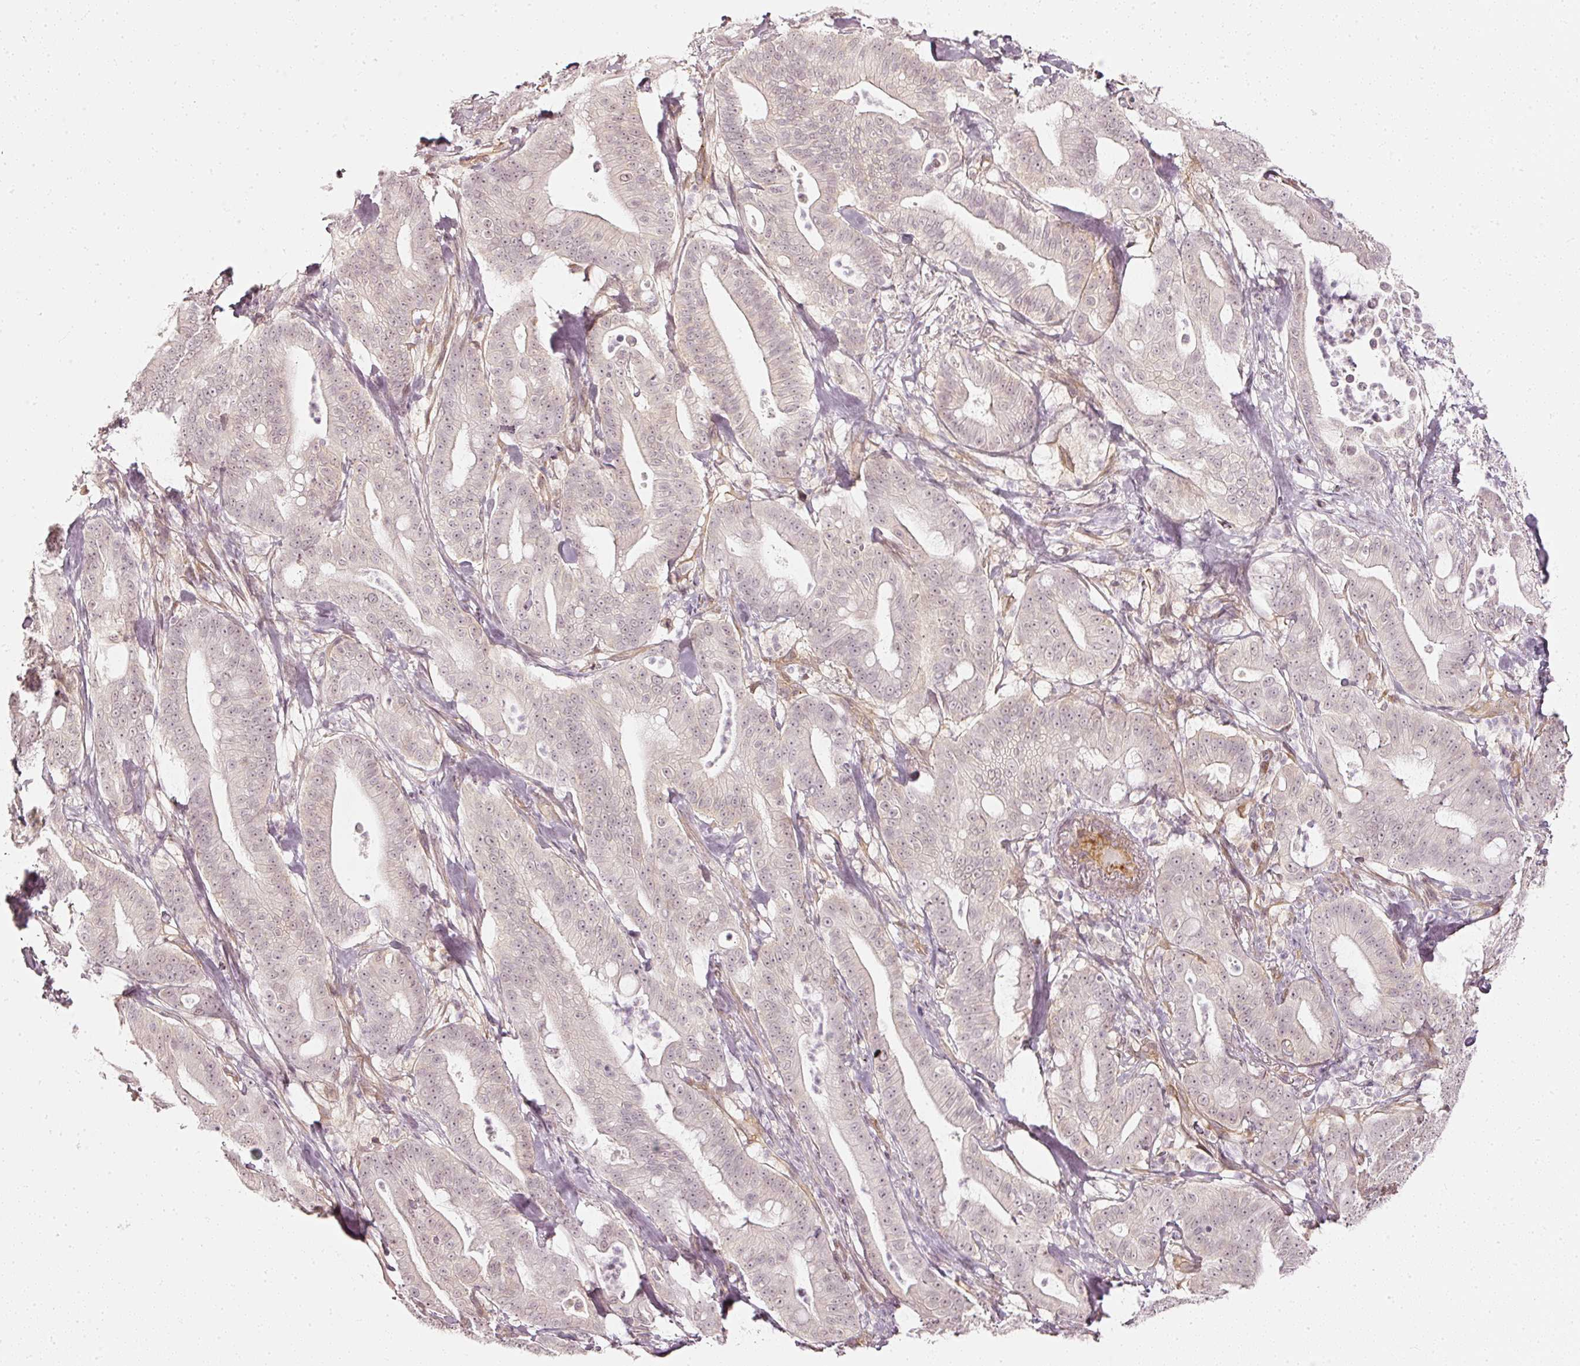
{"staining": {"intensity": "negative", "quantity": "none", "location": "none"}, "tissue": "pancreatic cancer", "cell_type": "Tumor cells", "image_type": "cancer", "snomed": [{"axis": "morphology", "description": "Adenocarcinoma, NOS"}, {"axis": "topography", "description": "Pancreas"}], "caption": "IHC photomicrograph of neoplastic tissue: adenocarcinoma (pancreatic) stained with DAB (3,3'-diaminobenzidine) exhibits no significant protein expression in tumor cells. Nuclei are stained in blue.", "gene": "DRD2", "patient": {"sex": "male", "age": 71}}